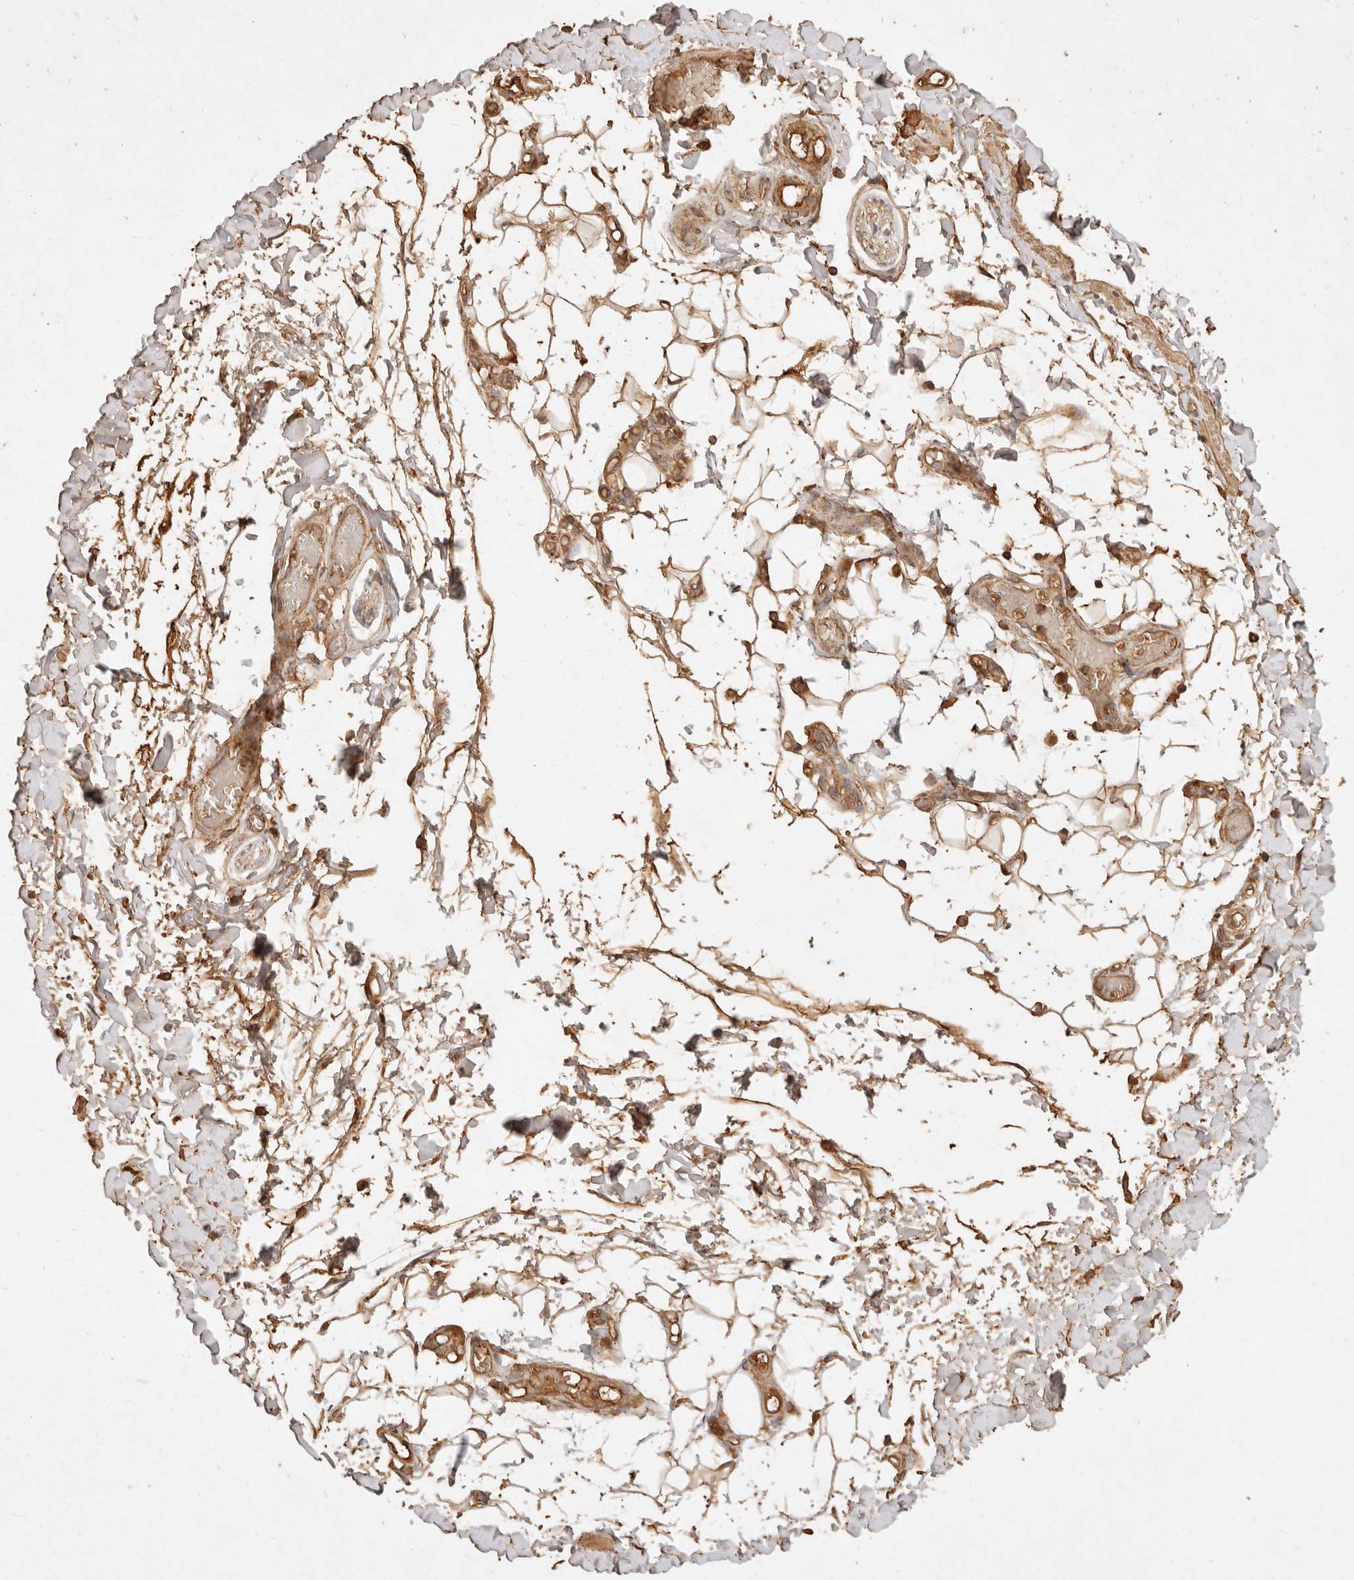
{"staining": {"intensity": "moderate", "quantity": ">75%", "location": "cytoplasmic/membranous"}, "tissue": "adipose tissue", "cell_type": "Adipocytes", "image_type": "normal", "snomed": [{"axis": "morphology", "description": "Normal tissue, NOS"}, {"axis": "topography", "description": "Adipose tissue"}, {"axis": "topography", "description": "Vascular tissue"}, {"axis": "topography", "description": "Peripheral nerve tissue"}], "caption": "Protein expression analysis of benign human adipose tissue reveals moderate cytoplasmic/membranous expression in about >75% of adipocytes. (IHC, brightfield microscopy, high magnification).", "gene": "FAM180B", "patient": {"sex": "male", "age": 25}}